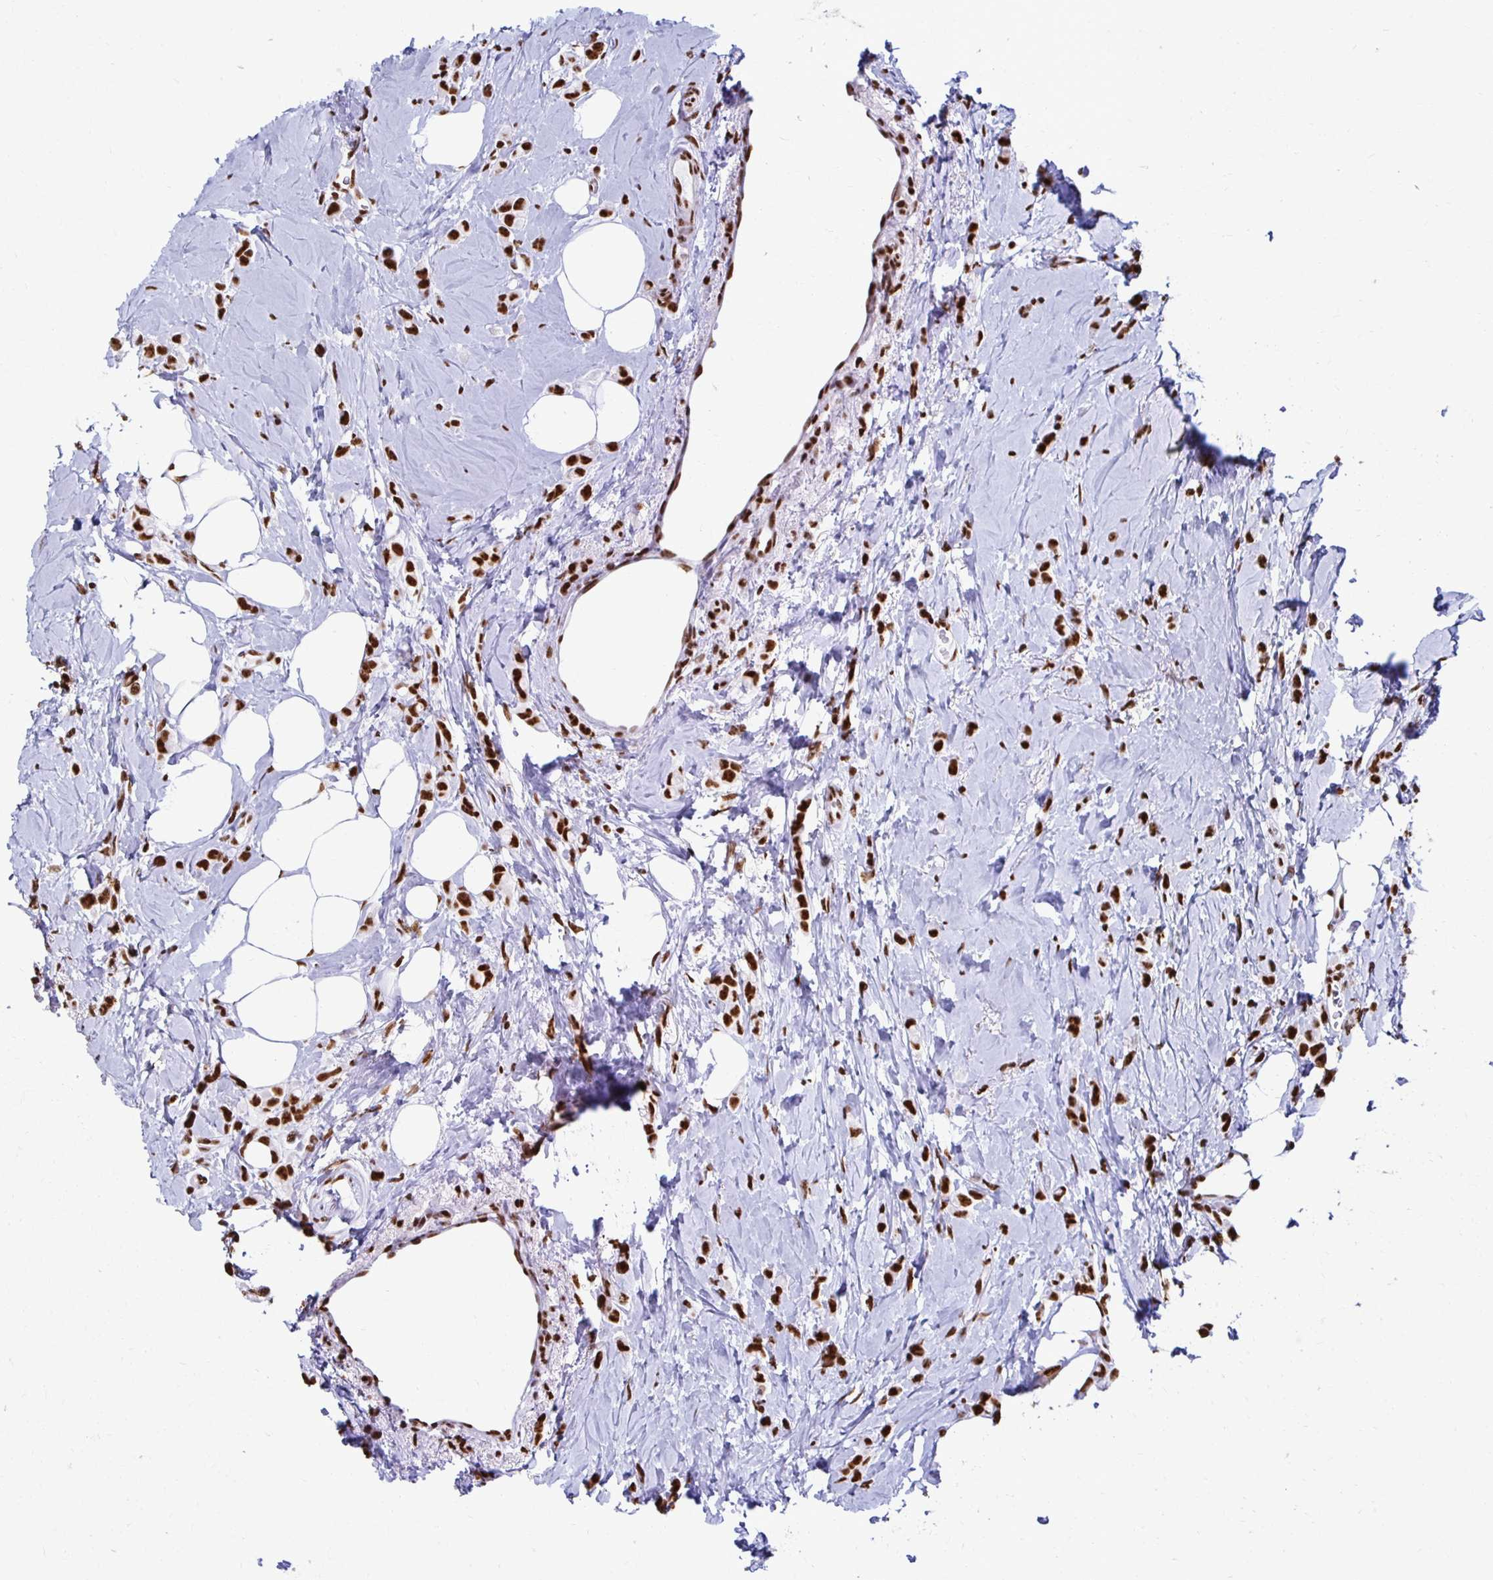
{"staining": {"intensity": "strong", "quantity": ">75%", "location": "nuclear"}, "tissue": "breast cancer", "cell_type": "Tumor cells", "image_type": "cancer", "snomed": [{"axis": "morphology", "description": "Lobular carcinoma"}, {"axis": "topography", "description": "Breast"}], "caption": "A high amount of strong nuclear positivity is seen in approximately >75% of tumor cells in lobular carcinoma (breast) tissue.", "gene": "NONO", "patient": {"sex": "female", "age": 66}}